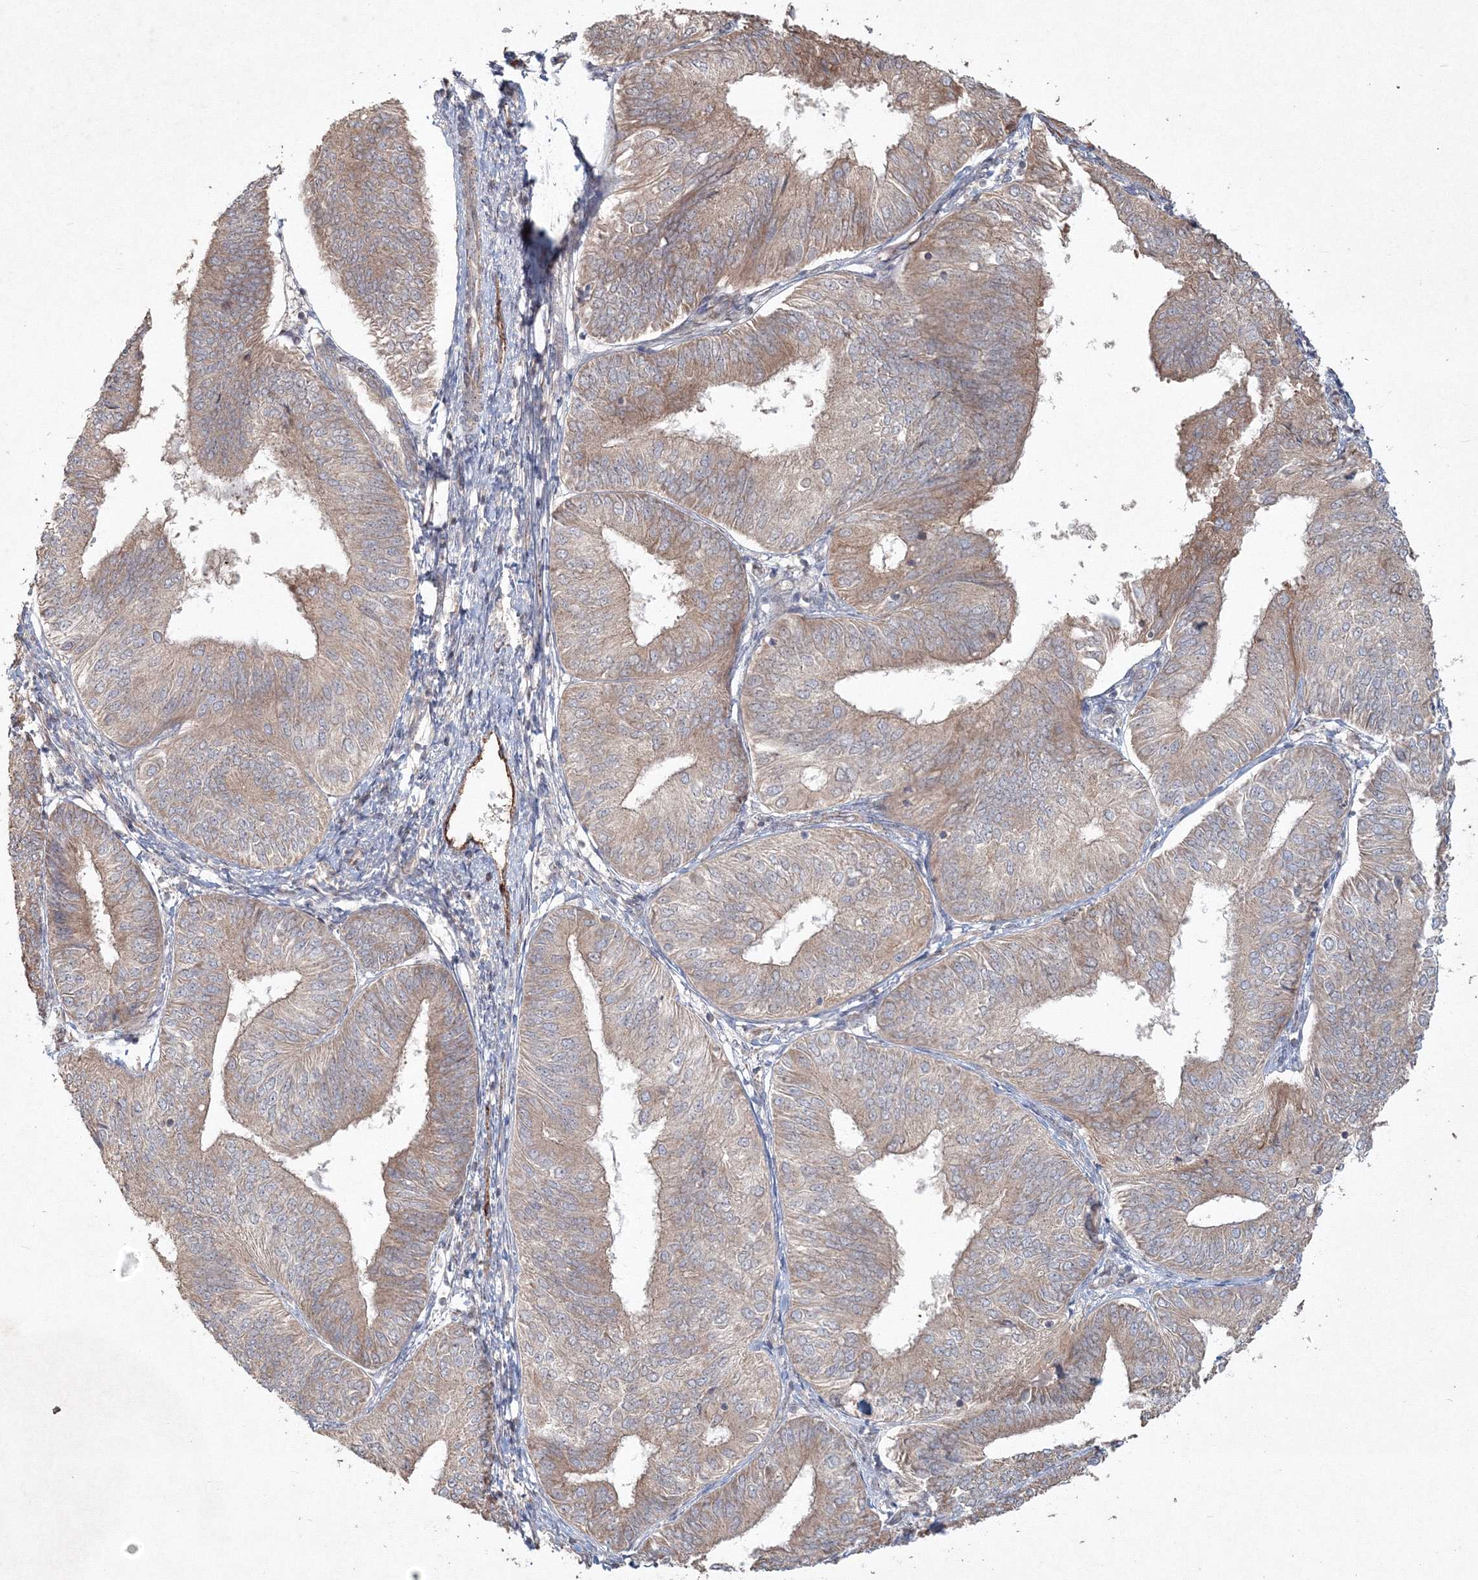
{"staining": {"intensity": "moderate", "quantity": "<25%", "location": "cytoplasmic/membranous"}, "tissue": "endometrial cancer", "cell_type": "Tumor cells", "image_type": "cancer", "snomed": [{"axis": "morphology", "description": "Adenocarcinoma, NOS"}, {"axis": "topography", "description": "Endometrium"}], "caption": "There is low levels of moderate cytoplasmic/membranous staining in tumor cells of endometrial cancer (adenocarcinoma), as demonstrated by immunohistochemical staining (brown color).", "gene": "ANAPC16", "patient": {"sex": "female", "age": 58}}